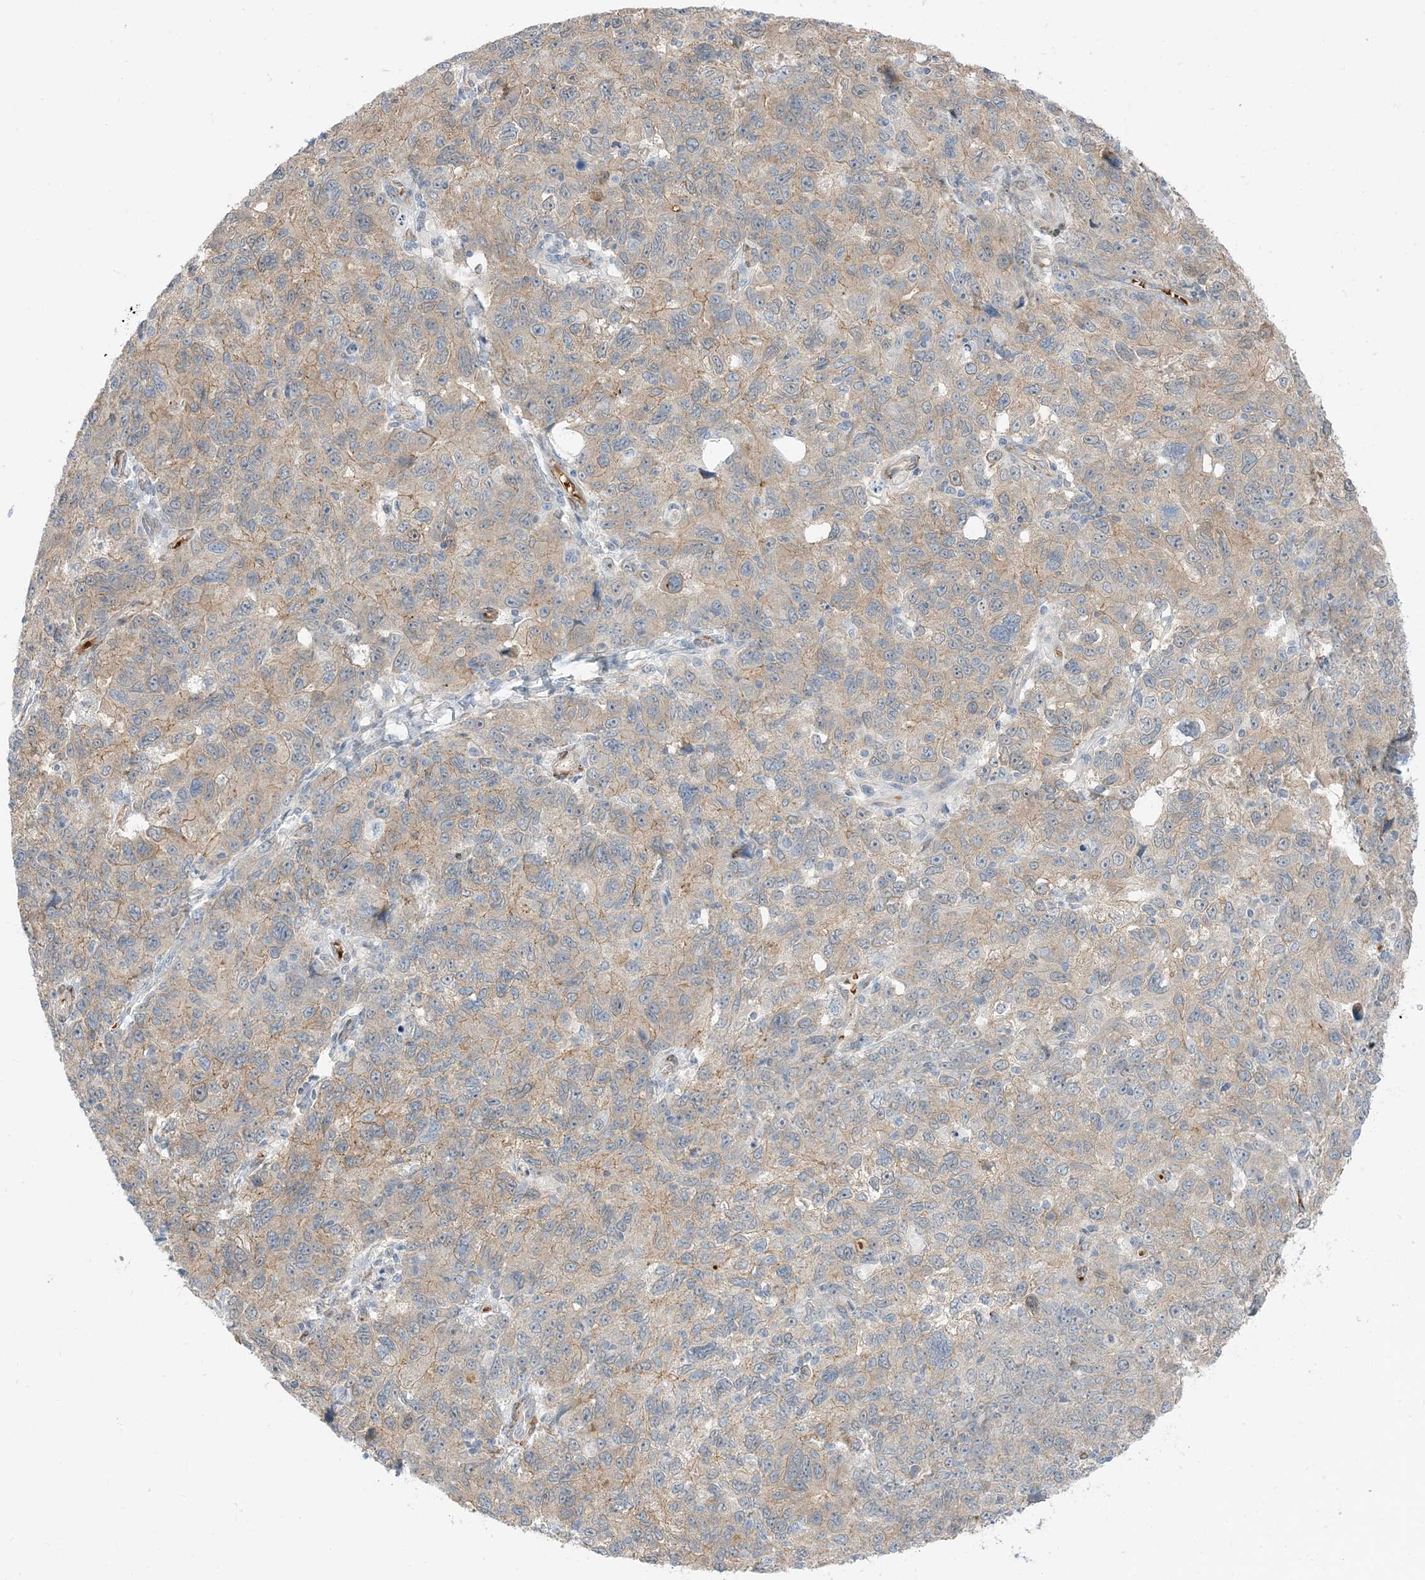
{"staining": {"intensity": "weak", "quantity": "<25%", "location": "cytoplasmic/membranous"}, "tissue": "ovarian cancer", "cell_type": "Tumor cells", "image_type": "cancer", "snomed": [{"axis": "morphology", "description": "Carcinoma, endometroid"}, {"axis": "topography", "description": "Ovary"}], "caption": "Immunohistochemical staining of human ovarian cancer demonstrates no significant staining in tumor cells.", "gene": "RIN1", "patient": {"sex": "female", "age": 42}}